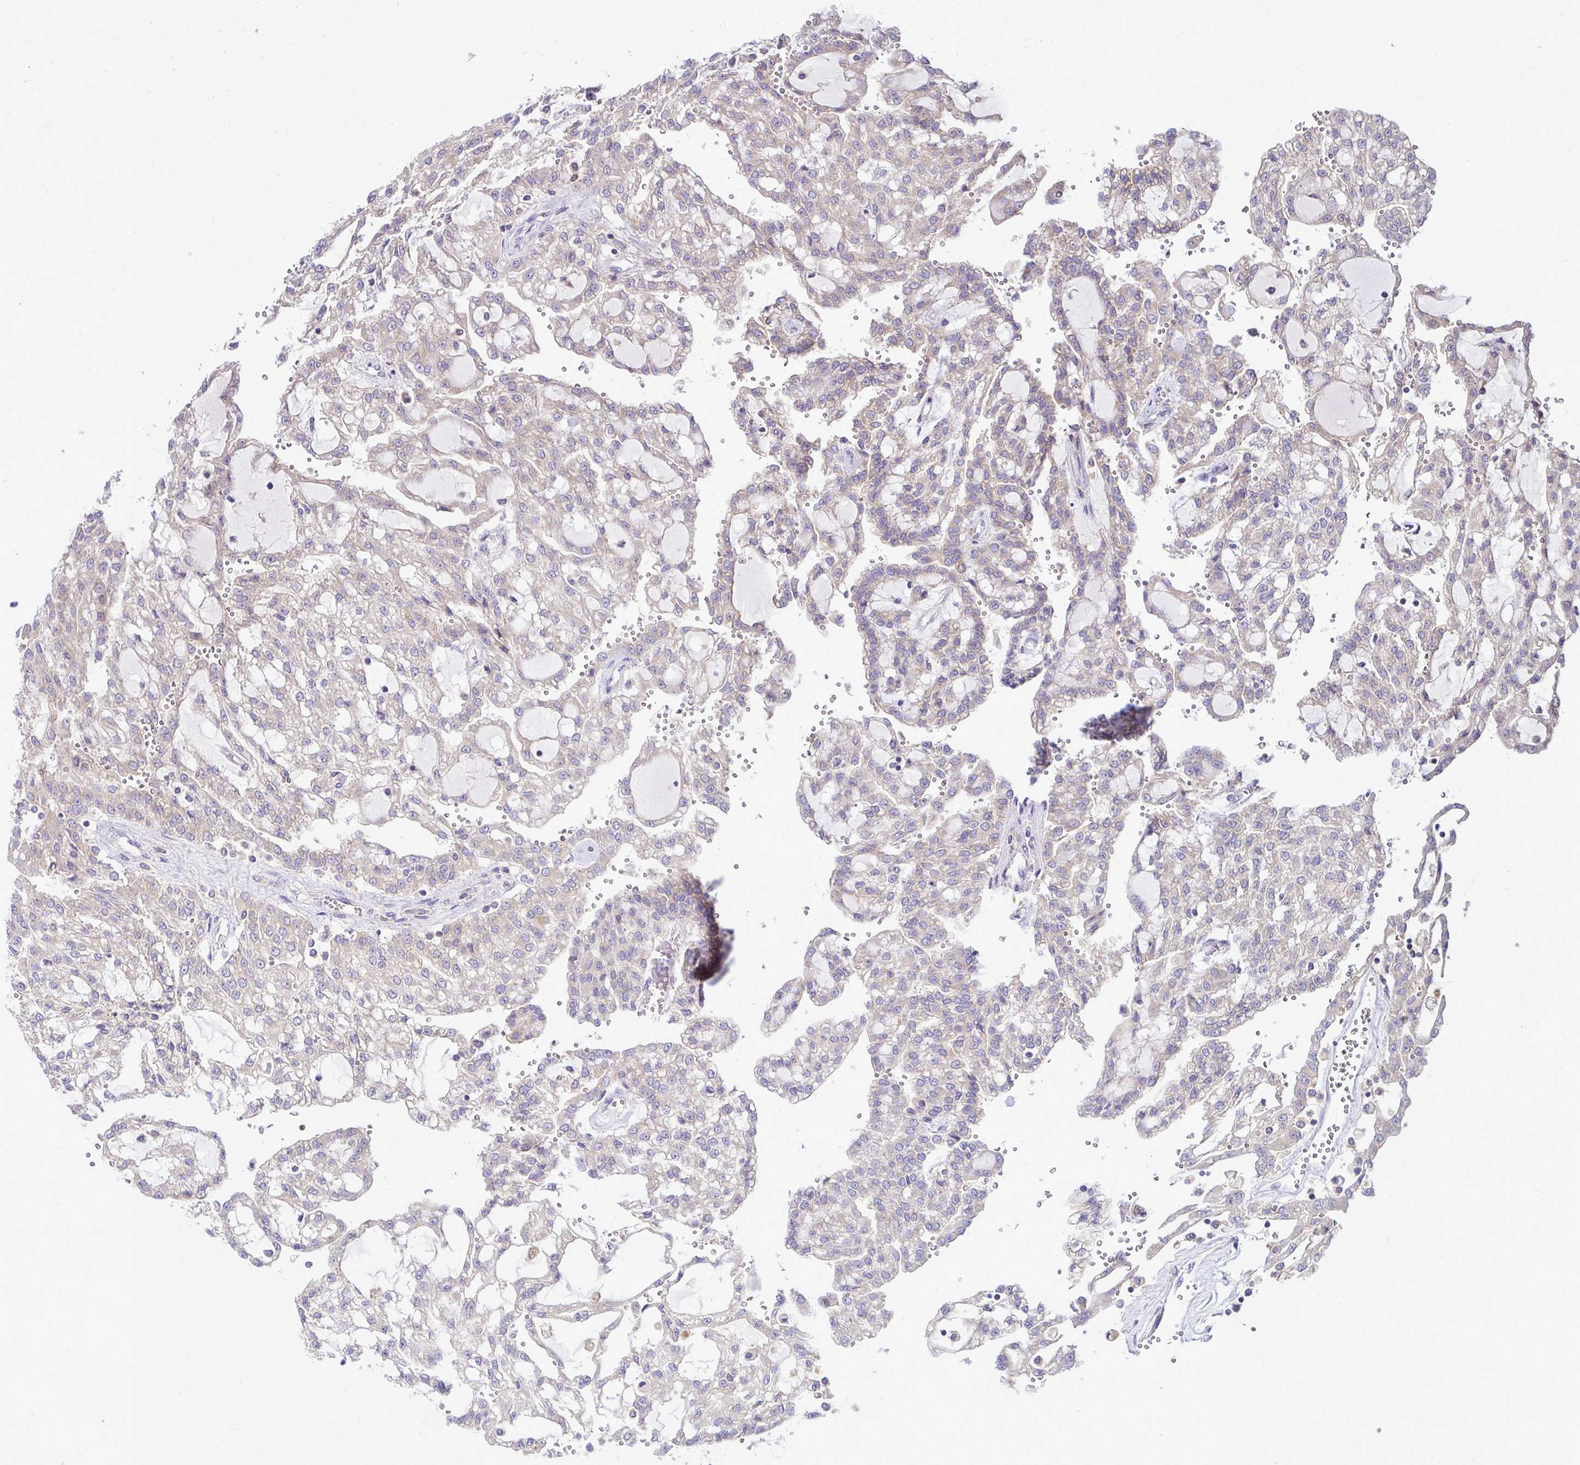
{"staining": {"intensity": "weak", "quantity": "25%-75%", "location": "cytoplasmic/membranous"}, "tissue": "renal cancer", "cell_type": "Tumor cells", "image_type": "cancer", "snomed": [{"axis": "morphology", "description": "Adenocarcinoma, NOS"}, {"axis": "topography", "description": "Kidney"}], "caption": "Tumor cells reveal weak cytoplasmic/membranous positivity in about 25%-75% of cells in renal cancer.", "gene": "FMR1", "patient": {"sex": "male", "age": 63}}